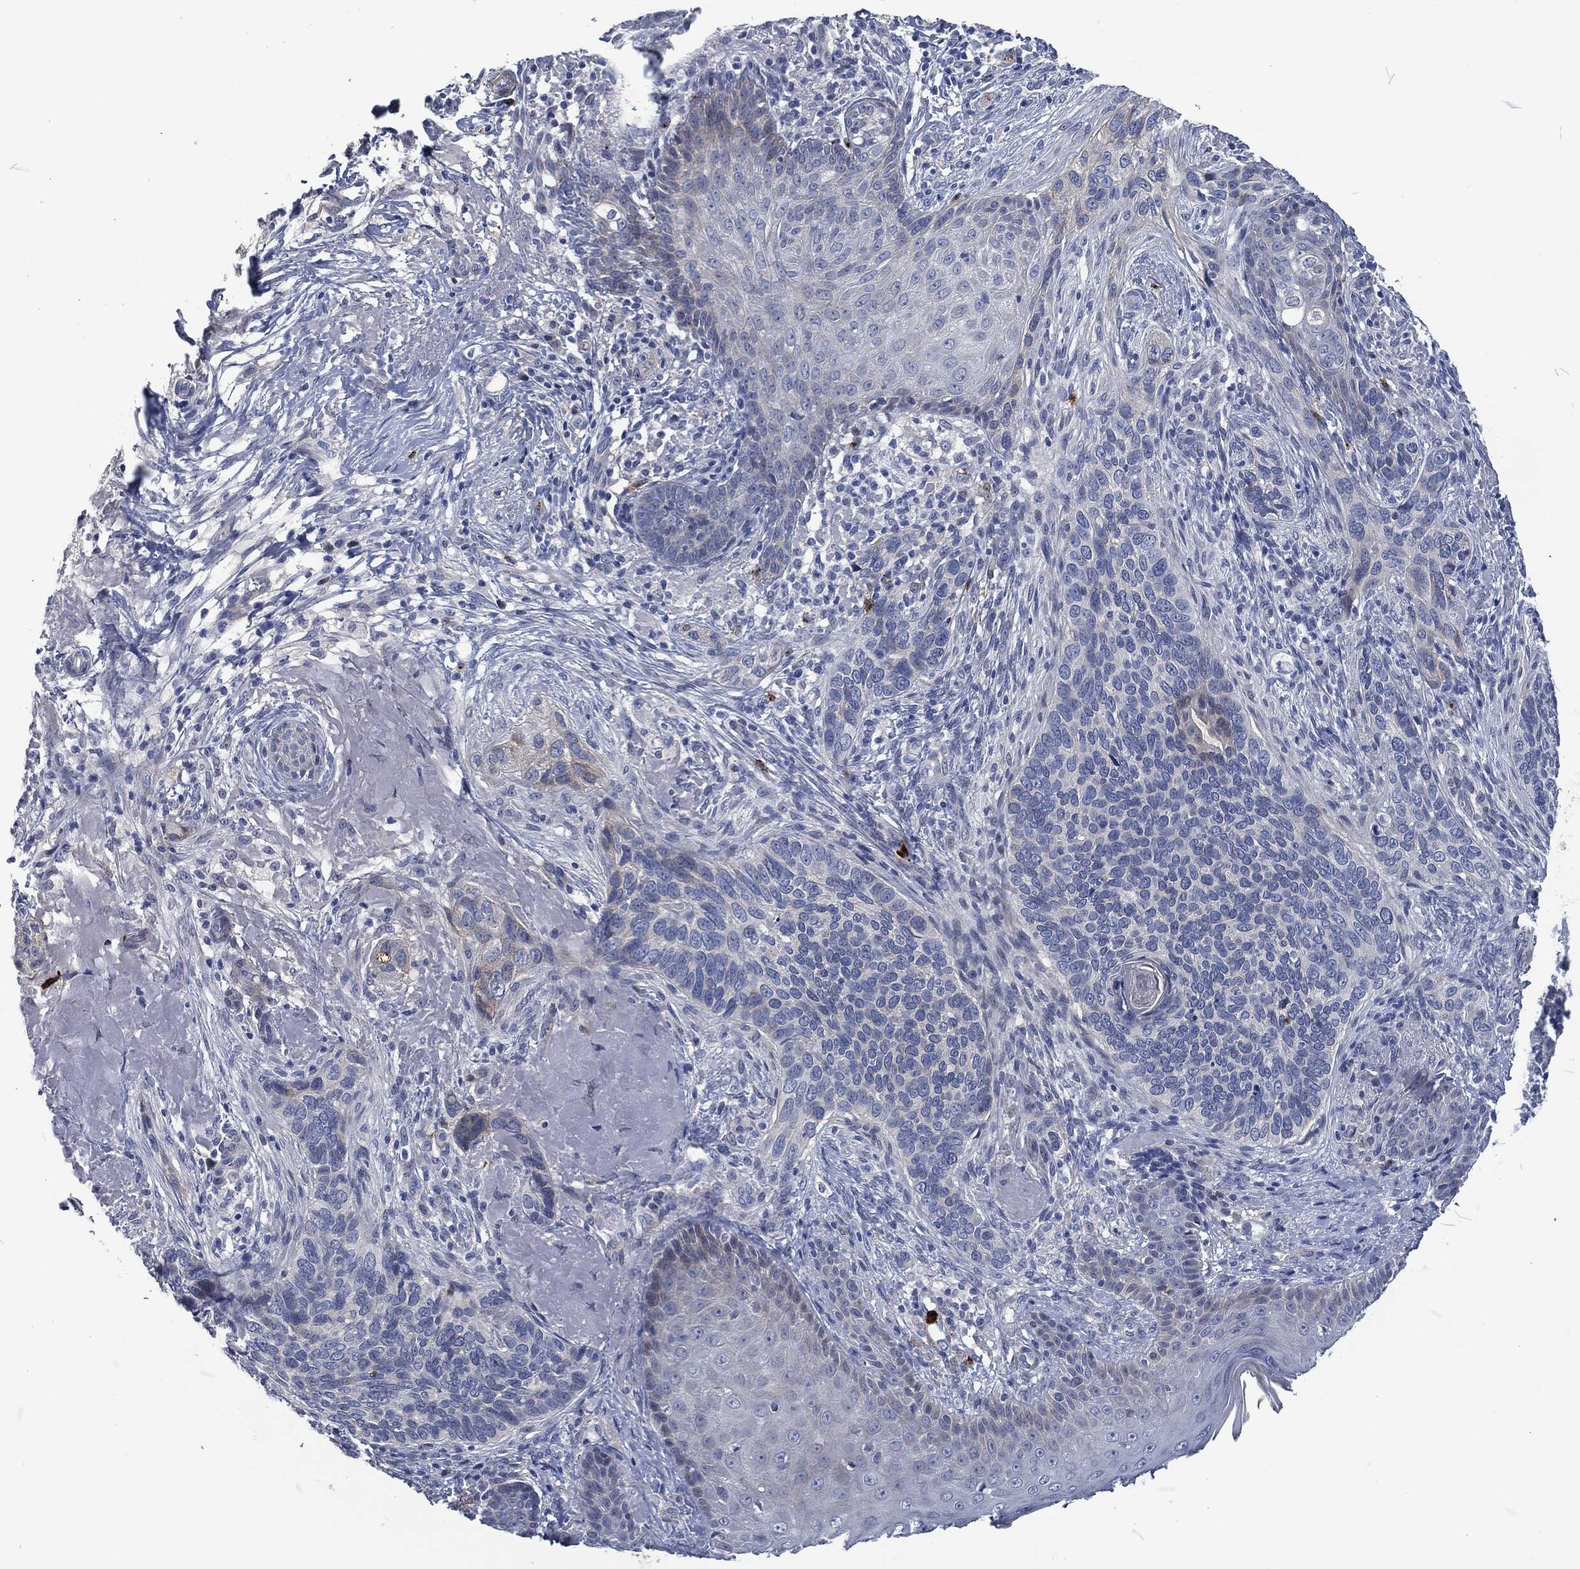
{"staining": {"intensity": "negative", "quantity": "none", "location": "none"}, "tissue": "skin cancer", "cell_type": "Tumor cells", "image_type": "cancer", "snomed": [{"axis": "morphology", "description": "Basal cell carcinoma"}, {"axis": "topography", "description": "Skin"}], "caption": "Tumor cells are negative for protein expression in human skin cancer.", "gene": "MPO", "patient": {"sex": "male", "age": 91}}